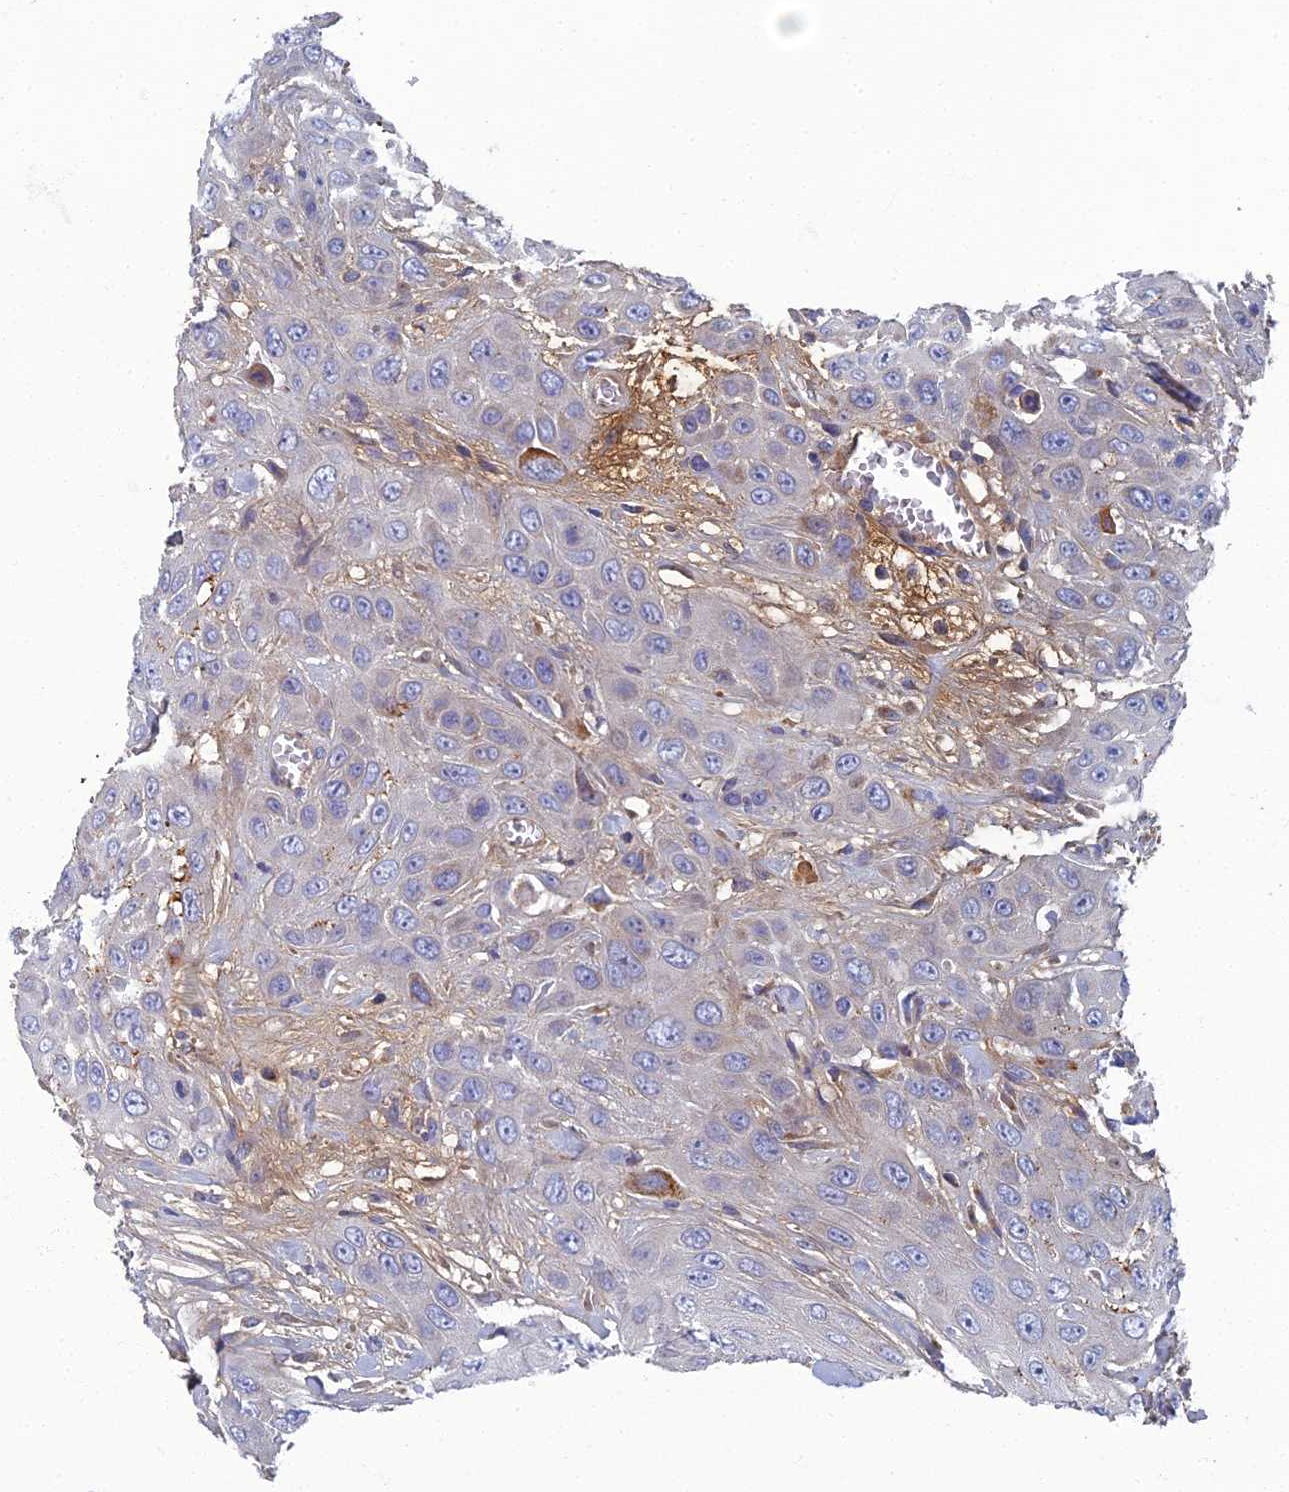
{"staining": {"intensity": "moderate", "quantity": "<25%", "location": "cytoplasmic/membranous"}, "tissue": "head and neck cancer", "cell_type": "Tumor cells", "image_type": "cancer", "snomed": [{"axis": "morphology", "description": "Squamous cell carcinoma, NOS"}, {"axis": "topography", "description": "Head-Neck"}], "caption": "Protein staining of head and neck squamous cell carcinoma tissue demonstrates moderate cytoplasmic/membranous positivity in approximately <25% of tumor cells. The protein is stained brown, and the nuclei are stained in blue (DAB (3,3'-diaminobenzidine) IHC with brightfield microscopy, high magnification).", "gene": "RNASEK", "patient": {"sex": "male", "age": 81}}